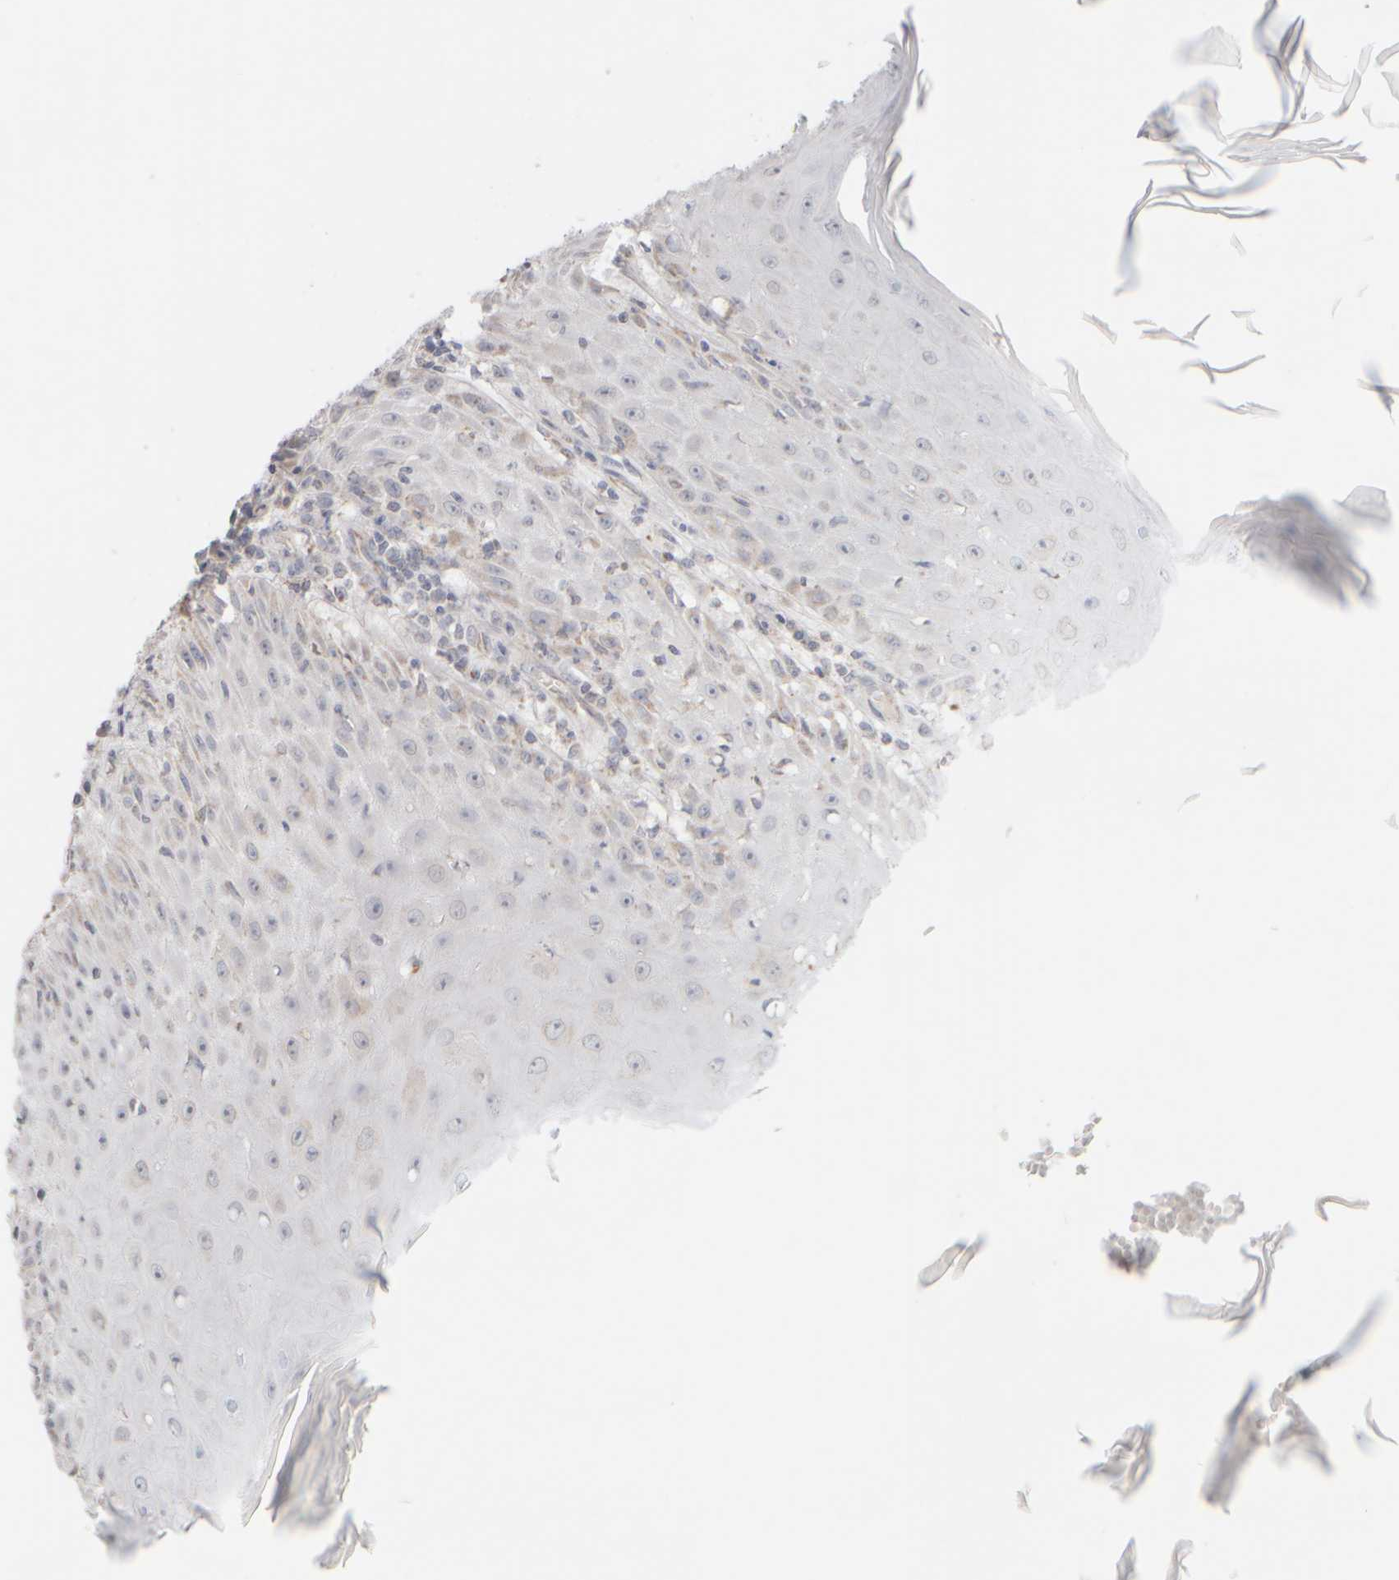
{"staining": {"intensity": "weak", "quantity": "<25%", "location": "cytoplasmic/membranous"}, "tissue": "skin cancer", "cell_type": "Tumor cells", "image_type": "cancer", "snomed": [{"axis": "morphology", "description": "Squamous cell carcinoma, NOS"}, {"axis": "topography", "description": "Skin"}], "caption": "Immunohistochemistry (IHC) histopathology image of human squamous cell carcinoma (skin) stained for a protein (brown), which demonstrates no expression in tumor cells.", "gene": "ZNF112", "patient": {"sex": "female", "age": 73}}